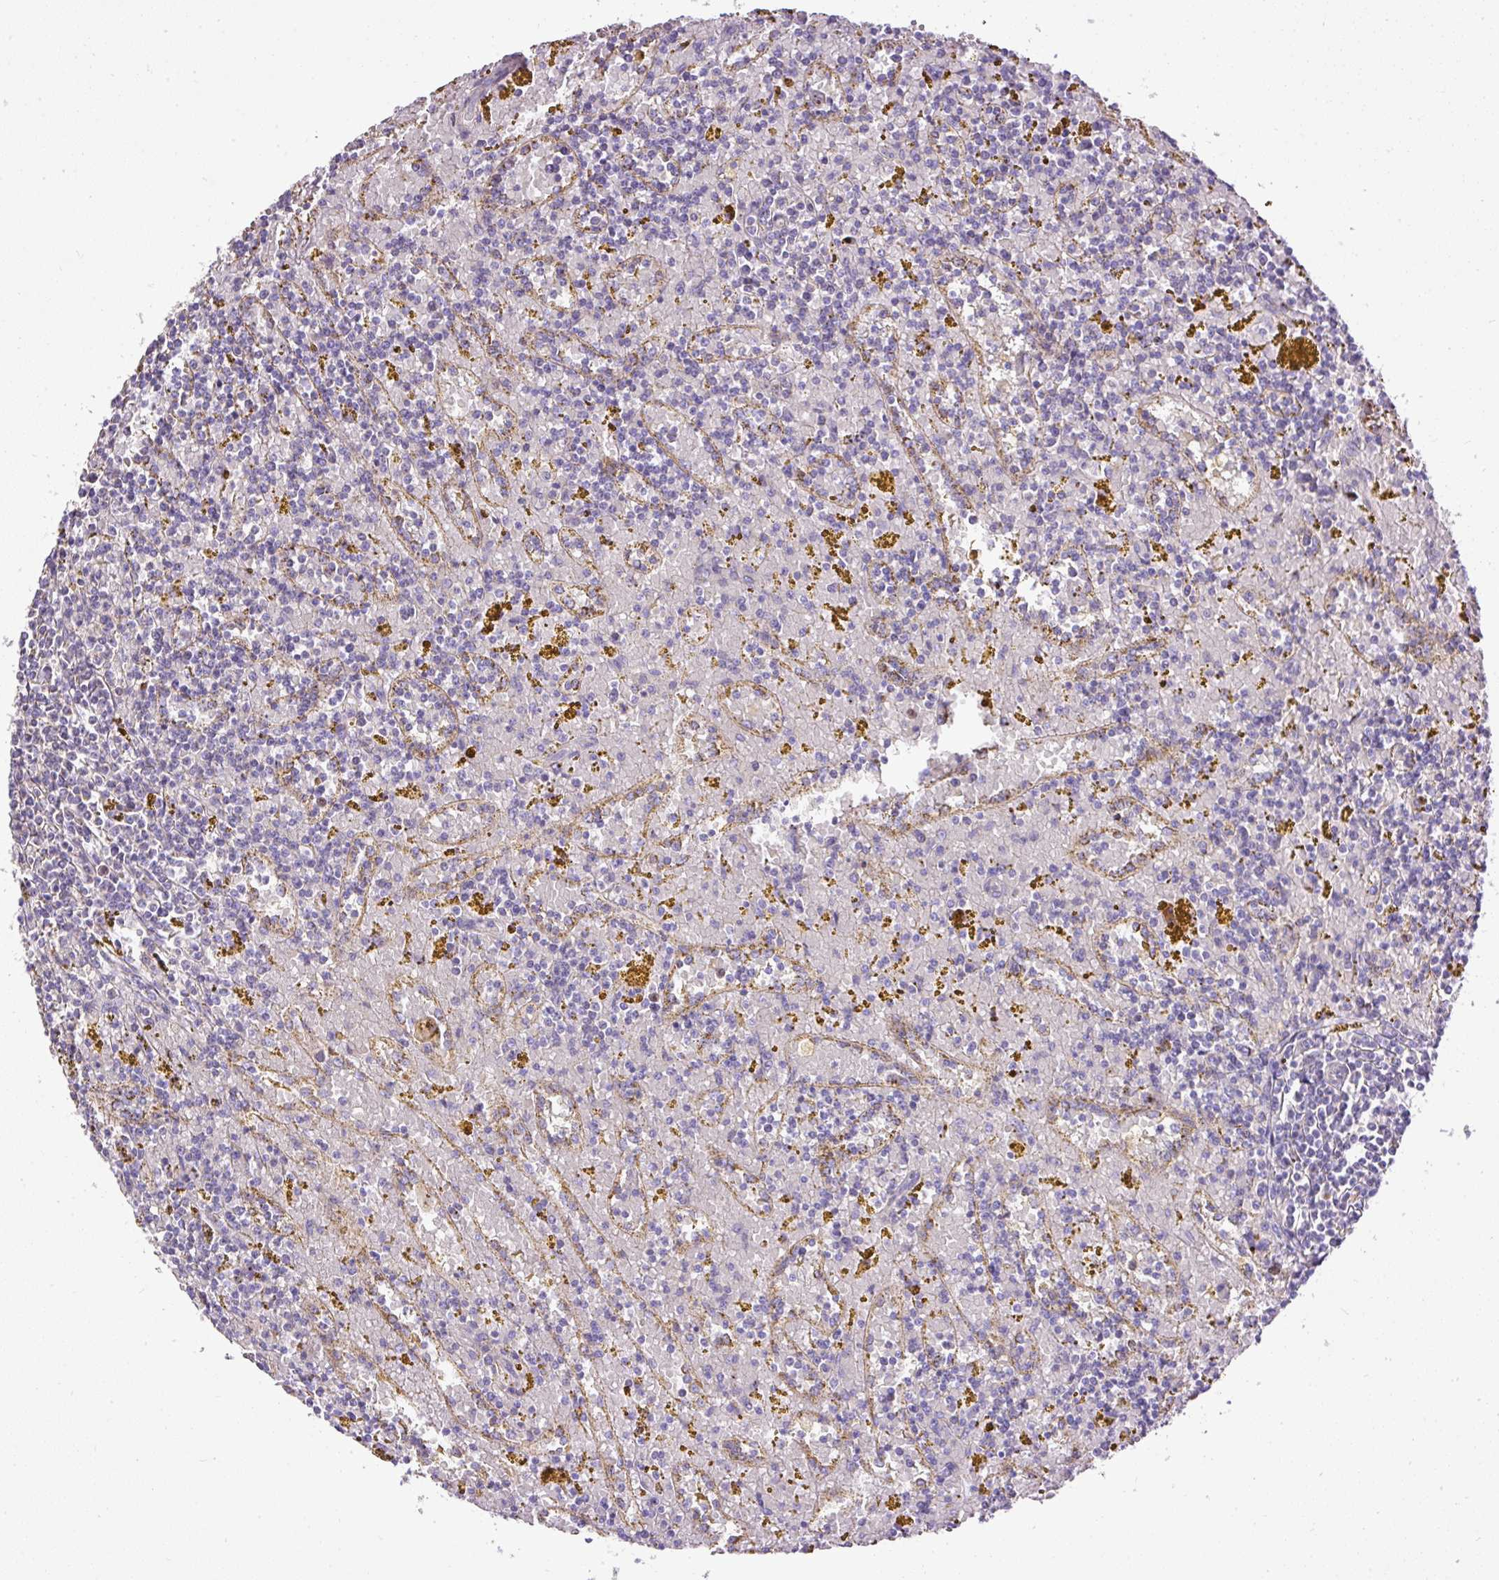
{"staining": {"intensity": "negative", "quantity": "none", "location": "none"}, "tissue": "lymphoma", "cell_type": "Tumor cells", "image_type": "cancer", "snomed": [{"axis": "morphology", "description": "Malignant lymphoma, non-Hodgkin's type, Low grade"}, {"axis": "topography", "description": "Spleen"}, {"axis": "topography", "description": "Lymph node"}], "caption": "Immunohistochemistry micrograph of neoplastic tissue: human lymphoma stained with DAB (3,3'-diaminobenzidine) shows no significant protein expression in tumor cells. (IHC, brightfield microscopy, high magnification).", "gene": "CFAP47", "patient": {"sex": "female", "age": 66}}